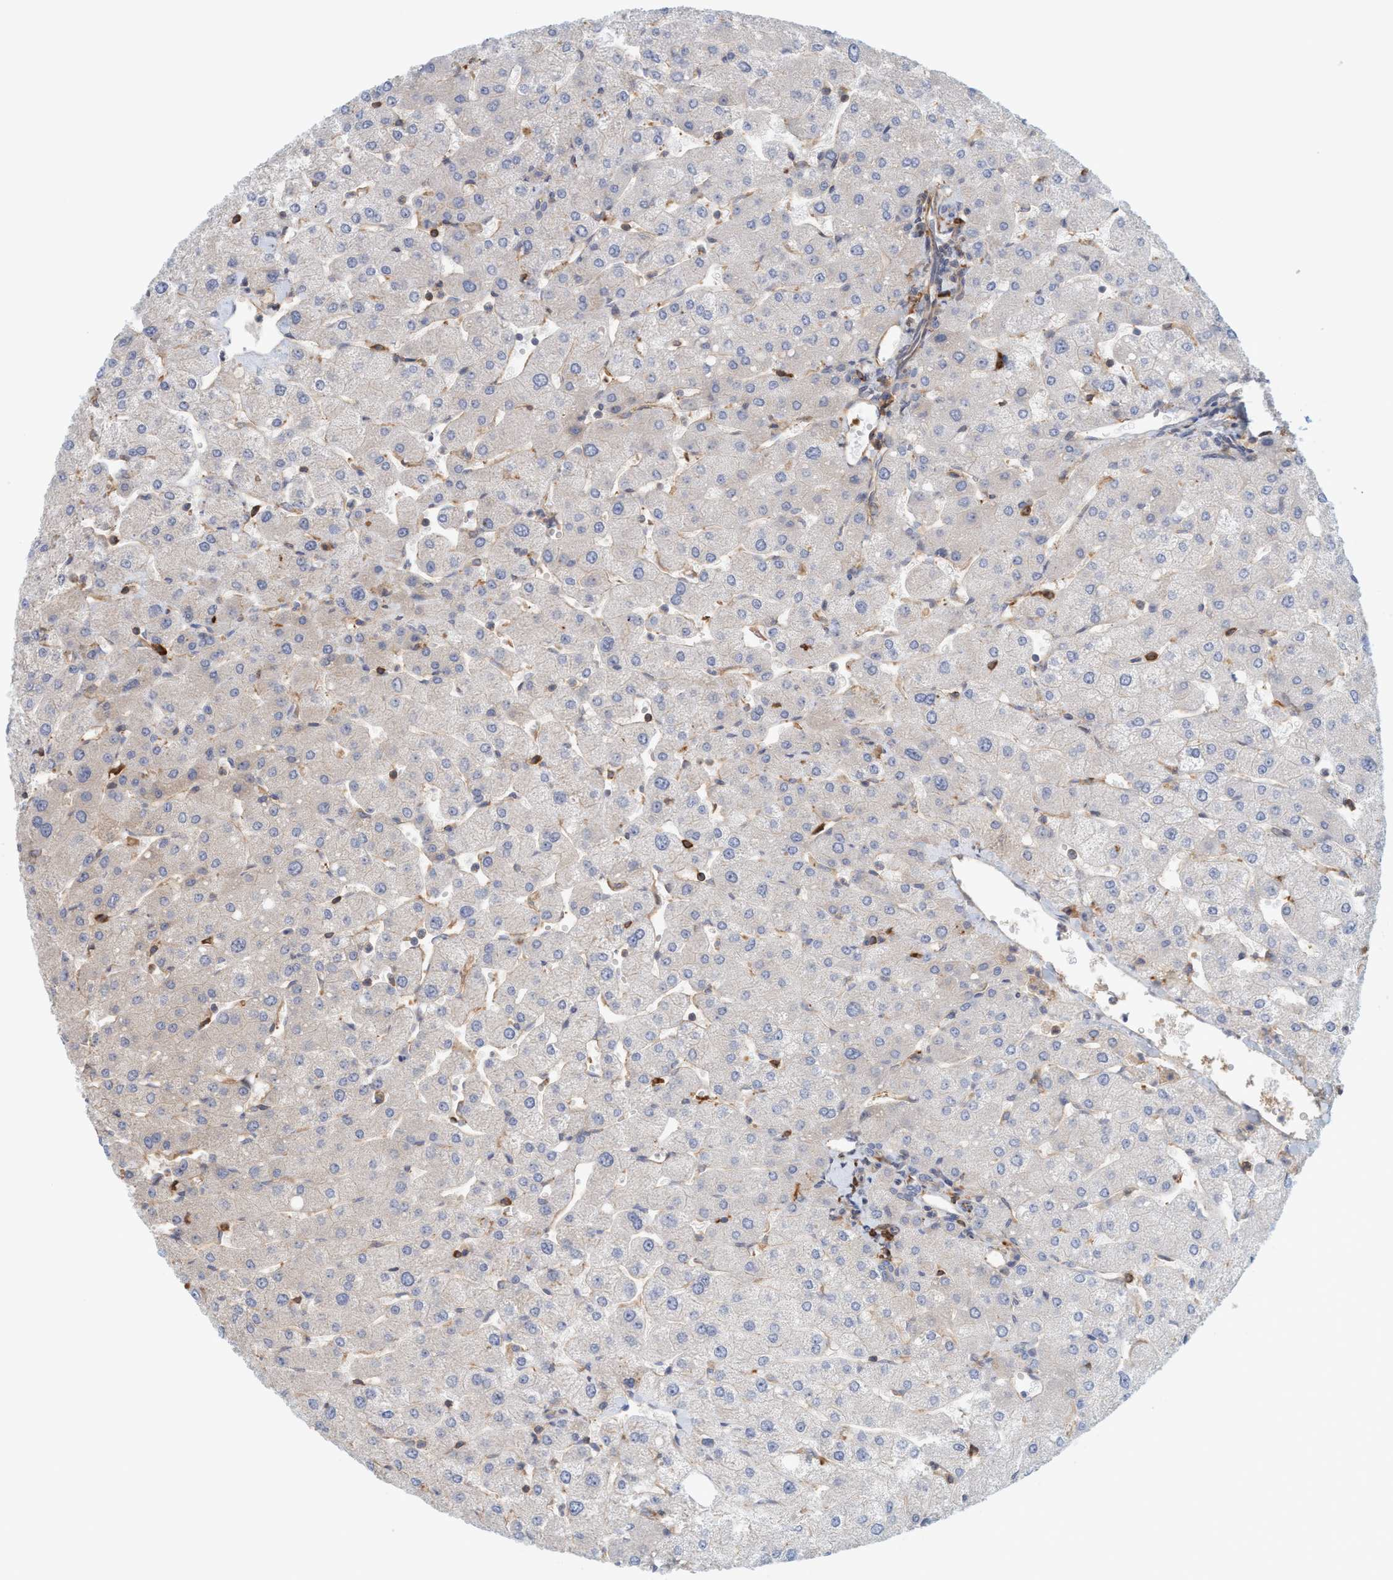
{"staining": {"intensity": "negative", "quantity": "none", "location": "none"}, "tissue": "liver", "cell_type": "Cholangiocytes", "image_type": "normal", "snomed": [{"axis": "morphology", "description": "Normal tissue, NOS"}, {"axis": "topography", "description": "Liver"}], "caption": "Protein analysis of benign liver exhibits no significant expression in cholangiocytes. (Stains: DAB immunohistochemistry (IHC) with hematoxylin counter stain, Microscopy: brightfield microscopy at high magnification).", "gene": "SPECC1", "patient": {"sex": "male", "age": 55}}